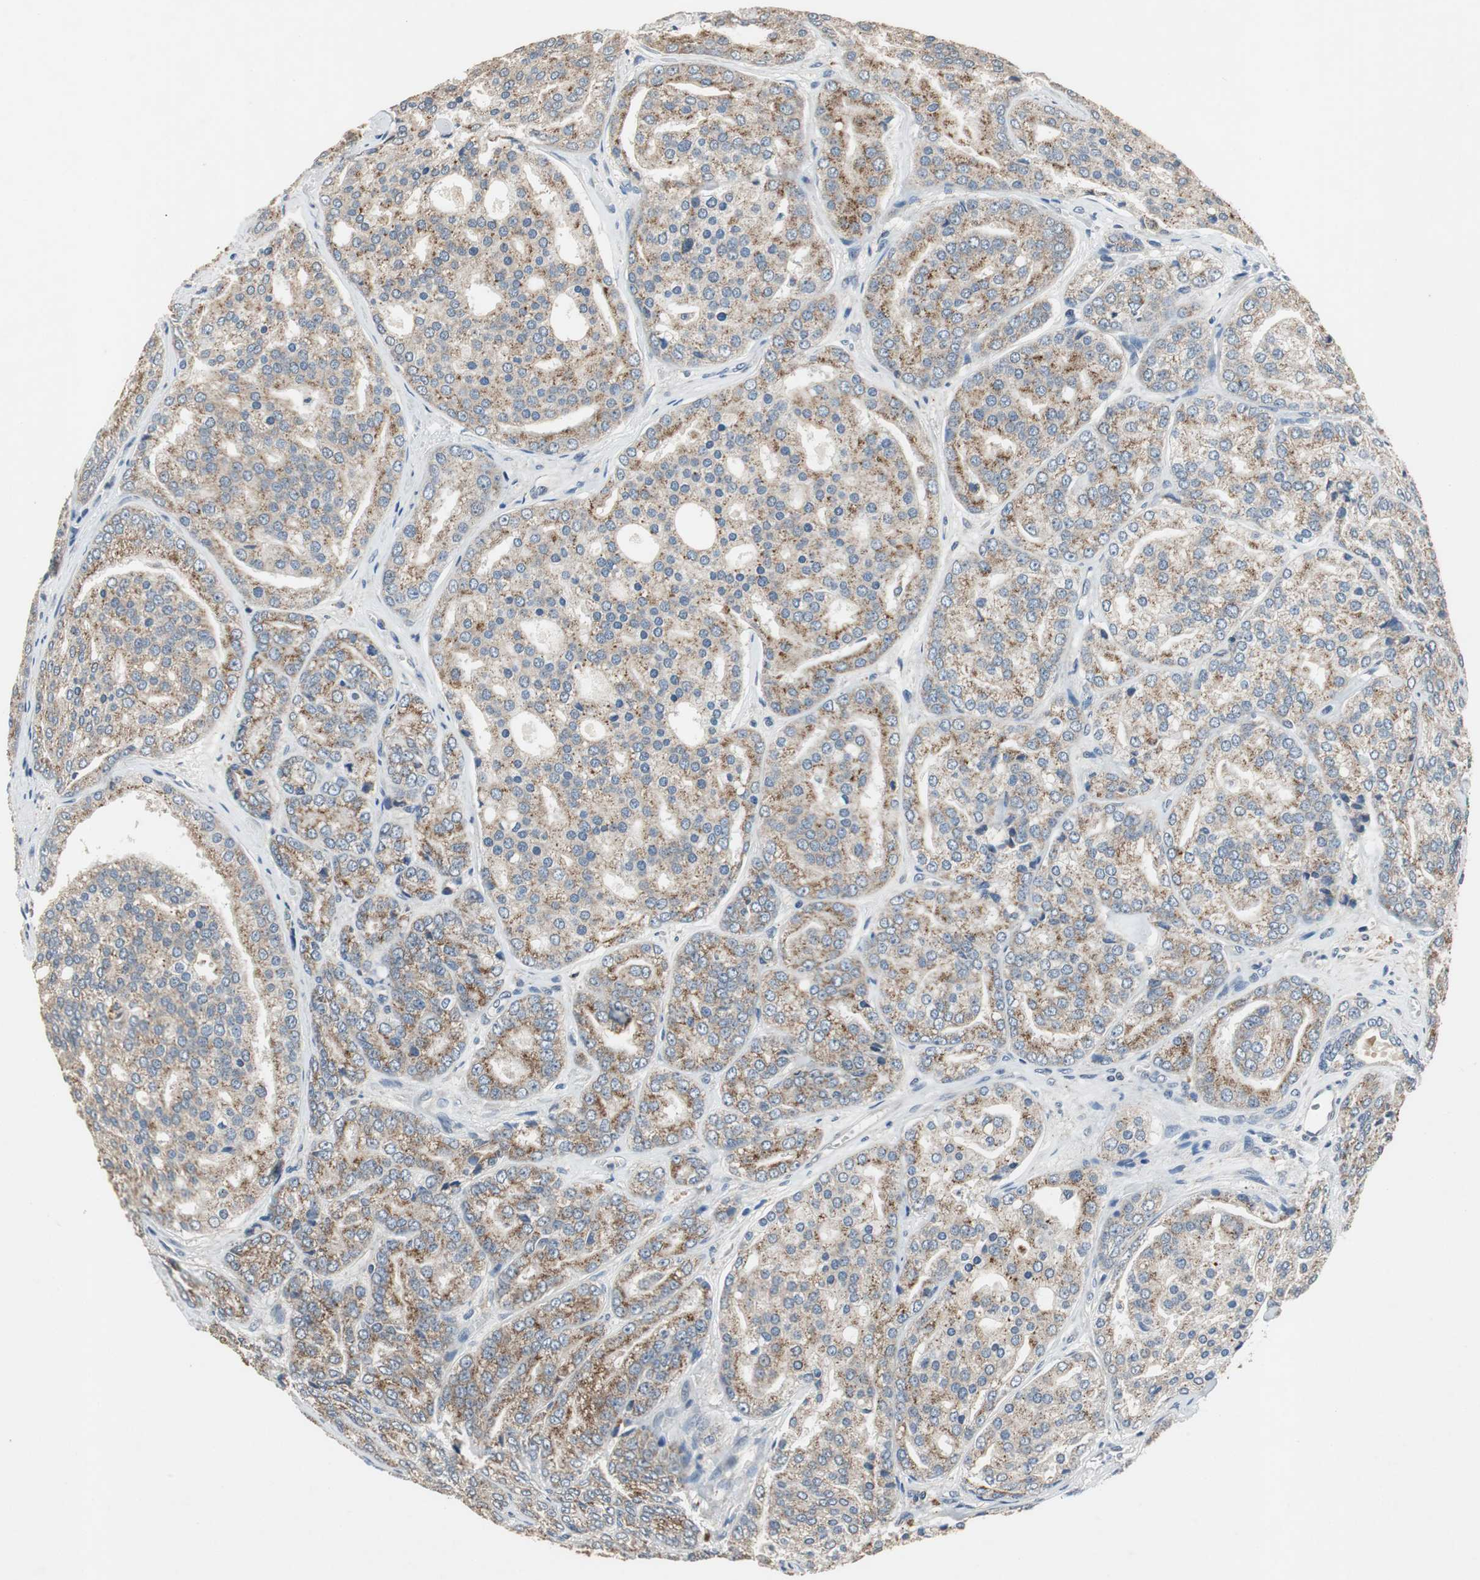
{"staining": {"intensity": "moderate", "quantity": "25%-75%", "location": "cytoplasmic/membranous"}, "tissue": "prostate cancer", "cell_type": "Tumor cells", "image_type": "cancer", "snomed": [{"axis": "morphology", "description": "Adenocarcinoma, High grade"}, {"axis": "topography", "description": "Prostate"}], "caption": "Prostate cancer was stained to show a protein in brown. There is medium levels of moderate cytoplasmic/membranous expression in about 25%-75% of tumor cells.", "gene": "PI4KB", "patient": {"sex": "male", "age": 64}}